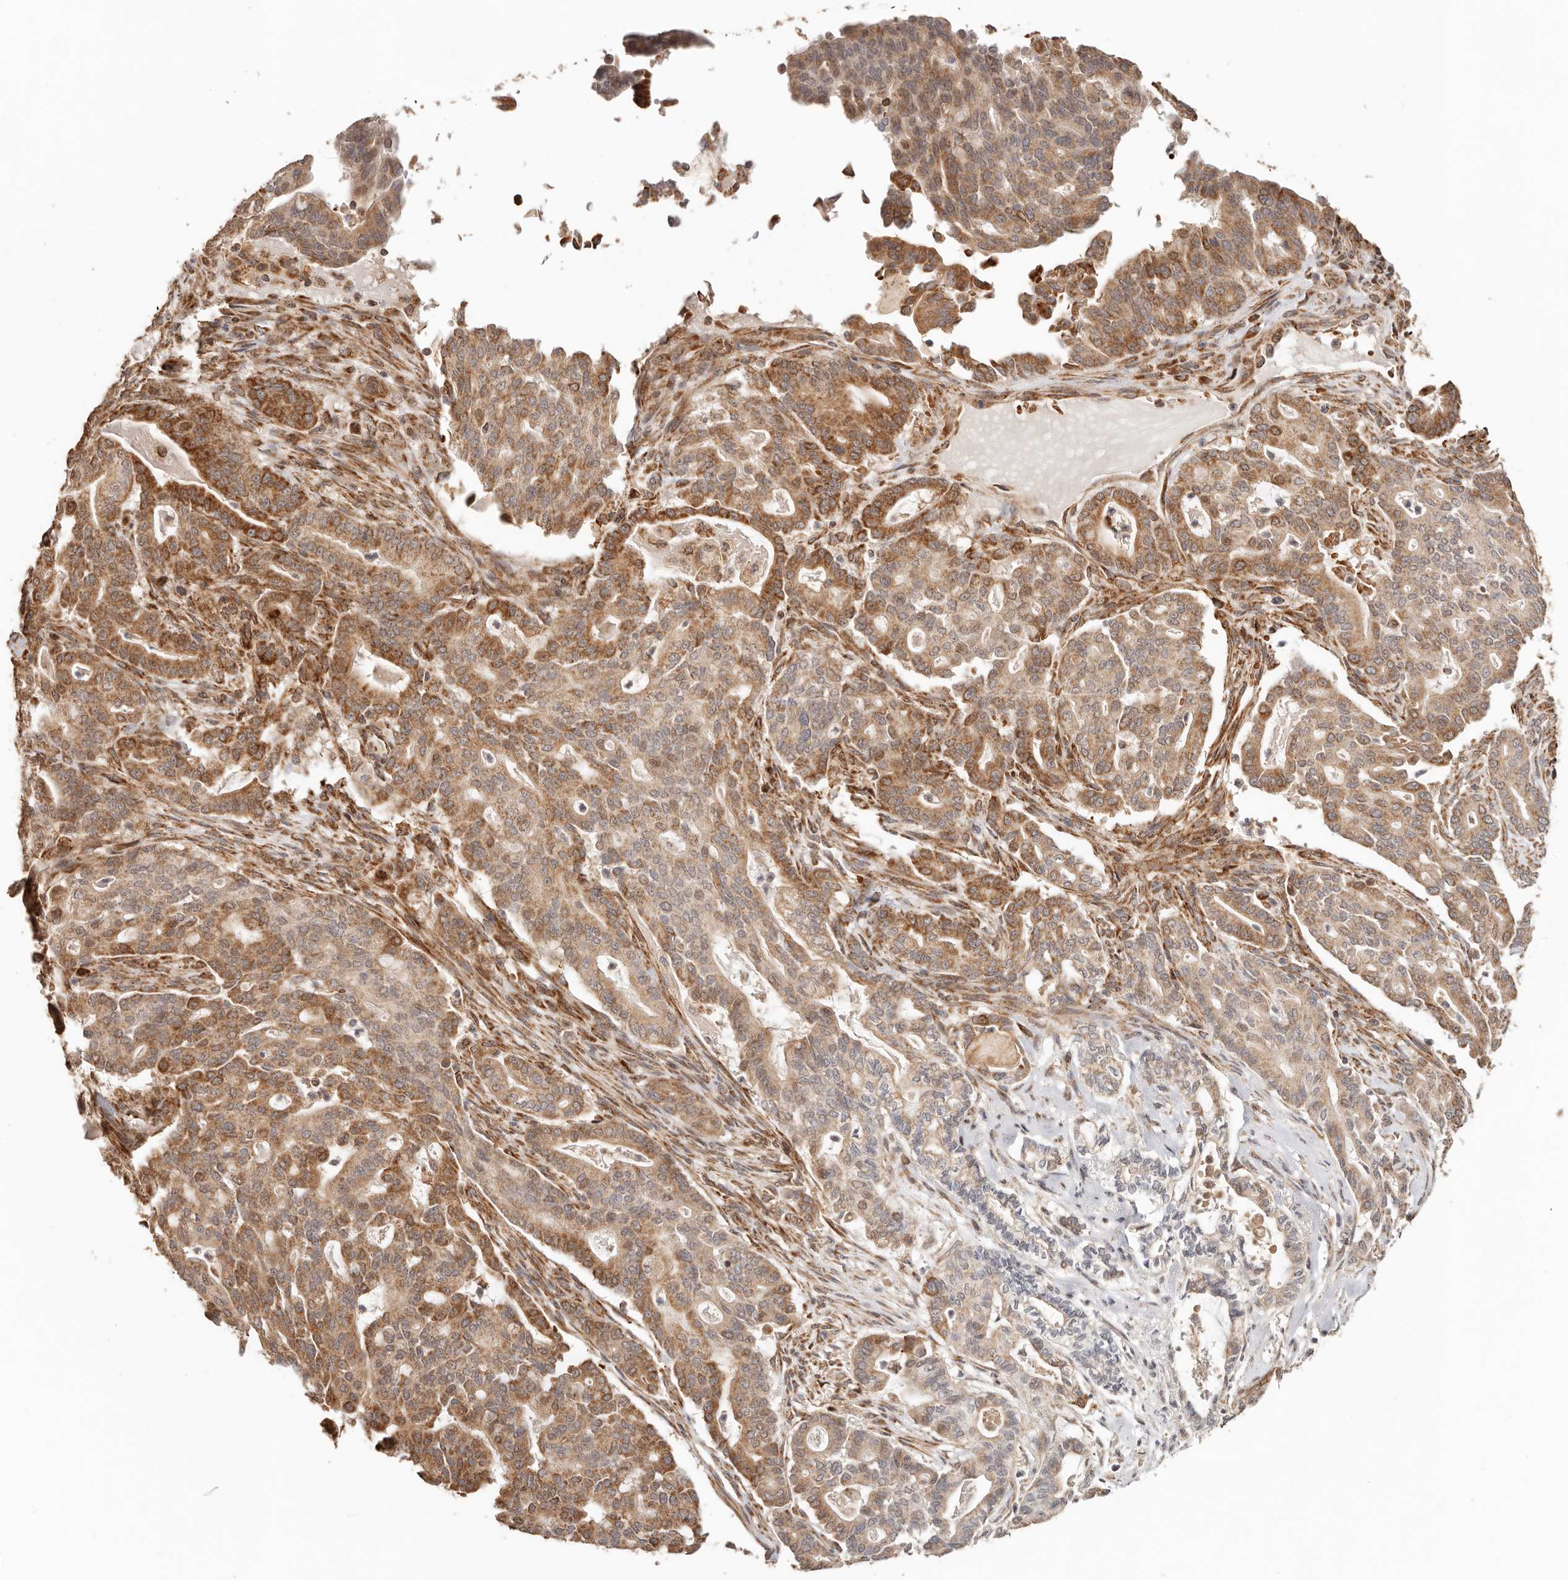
{"staining": {"intensity": "strong", "quantity": ">75%", "location": "cytoplasmic/membranous"}, "tissue": "pancreatic cancer", "cell_type": "Tumor cells", "image_type": "cancer", "snomed": [{"axis": "morphology", "description": "Adenocarcinoma, NOS"}, {"axis": "topography", "description": "Pancreas"}], "caption": "The image displays immunohistochemical staining of pancreatic cancer. There is strong cytoplasmic/membranous expression is present in about >75% of tumor cells. The staining is performed using DAB (3,3'-diaminobenzidine) brown chromogen to label protein expression. The nuclei are counter-stained blue using hematoxylin.", "gene": "NDUFB11", "patient": {"sex": "male", "age": 63}}